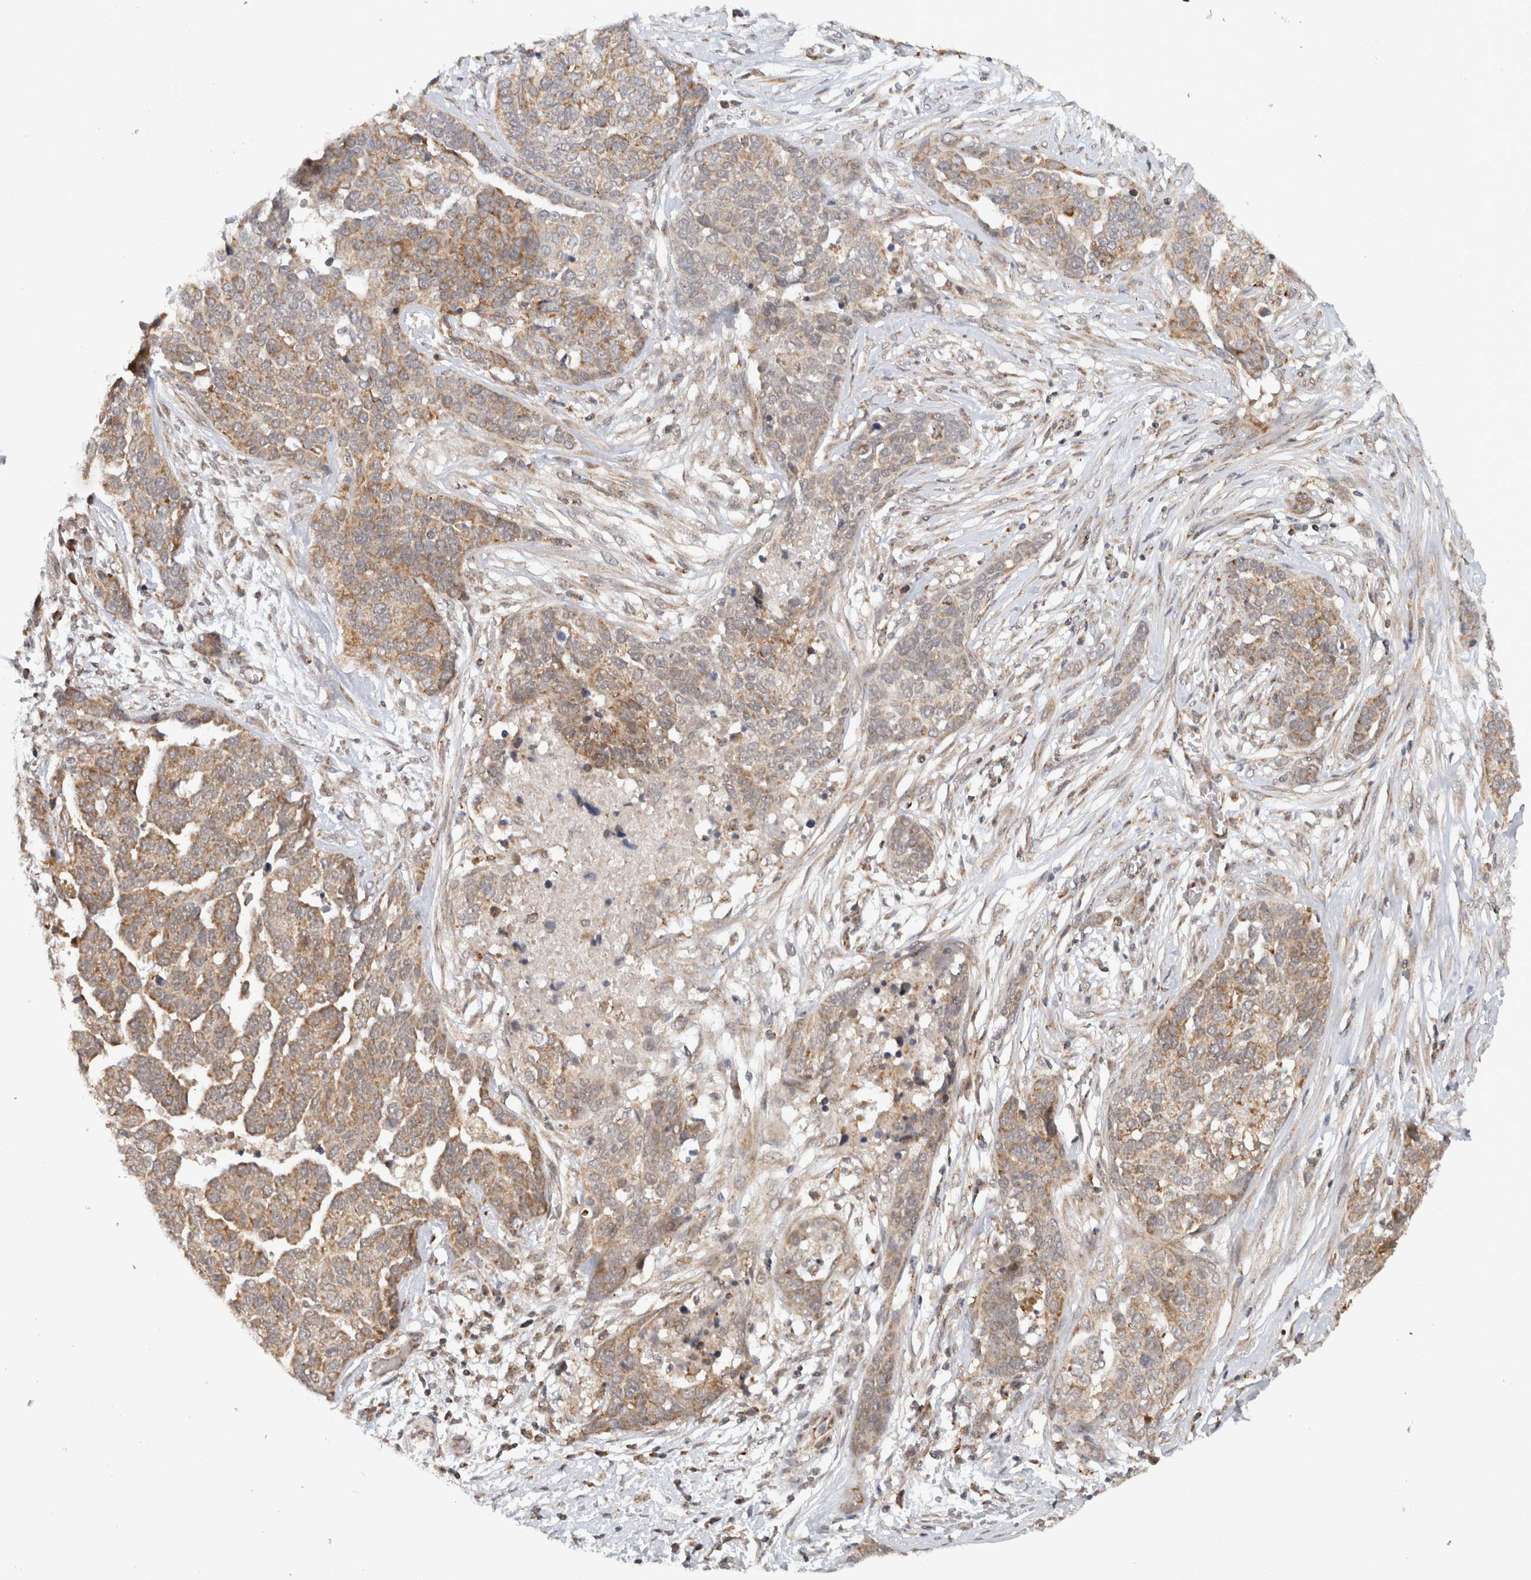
{"staining": {"intensity": "moderate", "quantity": "<25%", "location": "cytoplasmic/membranous"}, "tissue": "ovarian cancer", "cell_type": "Tumor cells", "image_type": "cancer", "snomed": [{"axis": "morphology", "description": "Cystadenocarcinoma, serous, NOS"}, {"axis": "topography", "description": "Ovary"}], "caption": "This histopathology image reveals immunohistochemistry staining of human serous cystadenocarcinoma (ovarian), with low moderate cytoplasmic/membranous positivity in approximately <25% of tumor cells.", "gene": "CMC2", "patient": {"sex": "female", "age": 44}}